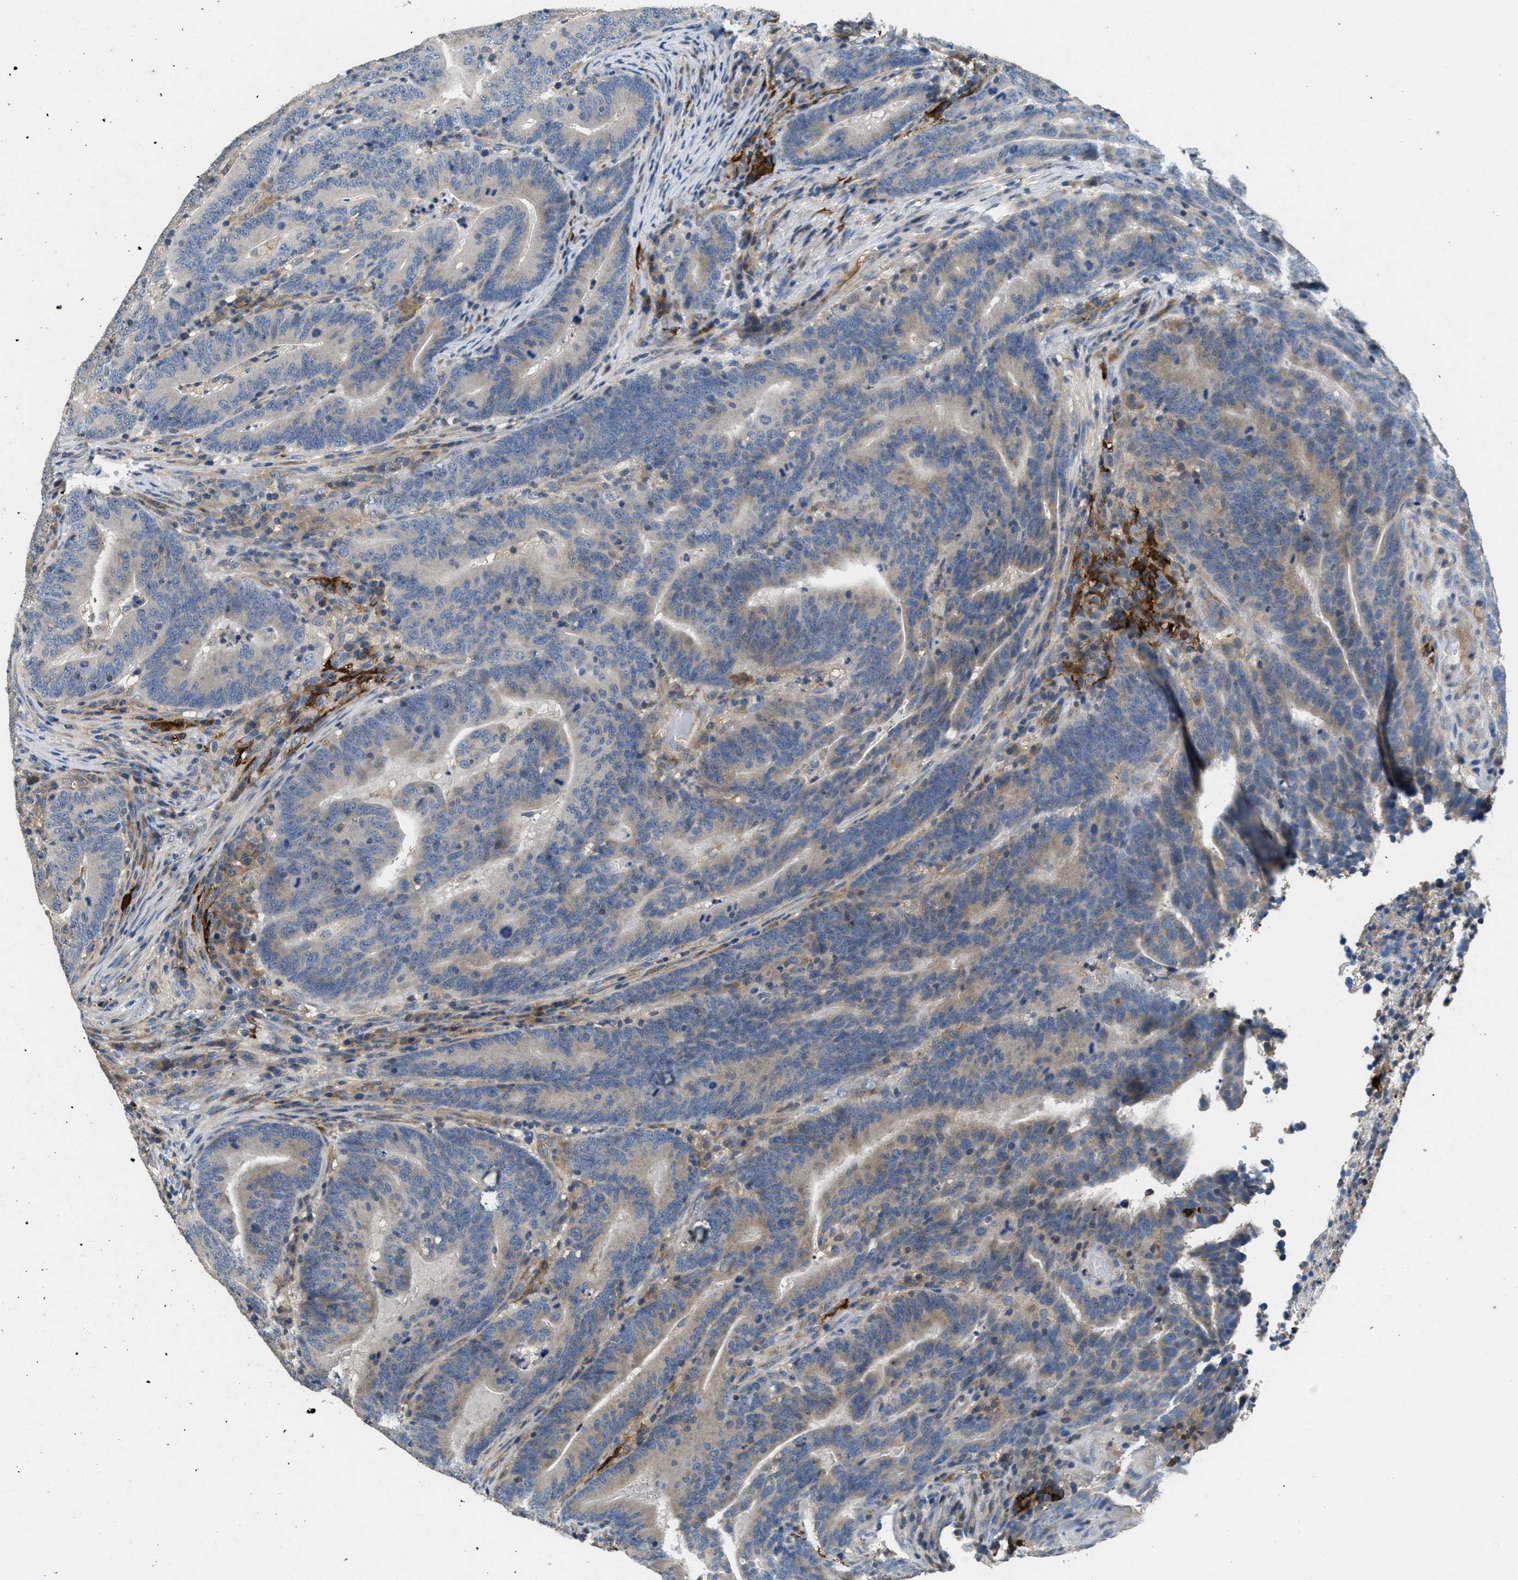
{"staining": {"intensity": "weak", "quantity": "25%-75%", "location": "cytoplasmic/membranous"}, "tissue": "colorectal cancer", "cell_type": "Tumor cells", "image_type": "cancer", "snomed": [{"axis": "morphology", "description": "Adenocarcinoma, NOS"}, {"axis": "topography", "description": "Colon"}], "caption": "Human colorectal cancer (adenocarcinoma) stained for a protein (brown) shows weak cytoplasmic/membranous positive staining in about 25%-75% of tumor cells.", "gene": "DGKE", "patient": {"sex": "female", "age": 66}}